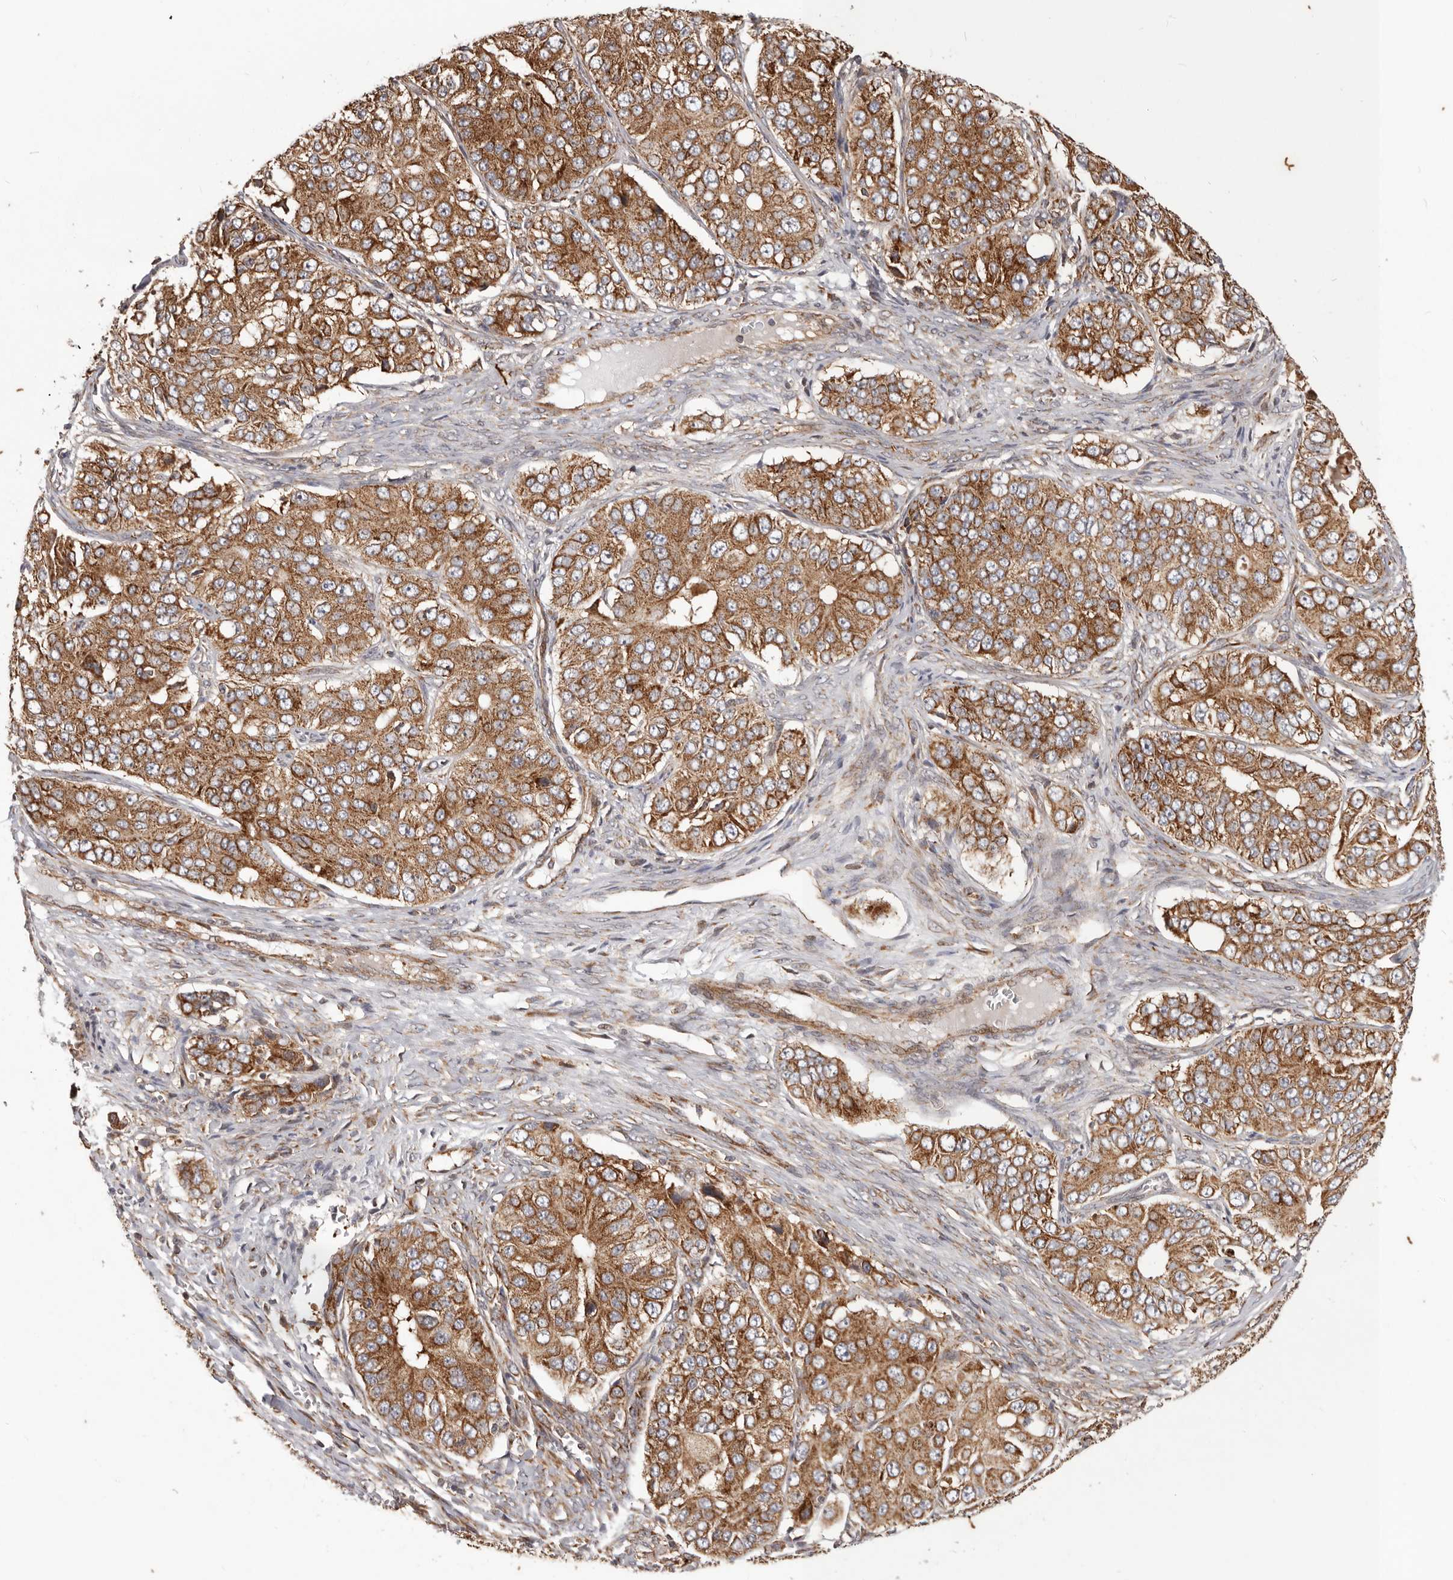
{"staining": {"intensity": "moderate", "quantity": ">75%", "location": "cytoplasmic/membranous"}, "tissue": "ovarian cancer", "cell_type": "Tumor cells", "image_type": "cancer", "snomed": [{"axis": "morphology", "description": "Carcinoma, endometroid"}, {"axis": "topography", "description": "Ovary"}], "caption": "Protein staining by immunohistochemistry displays moderate cytoplasmic/membranous positivity in approximately >75% of tumor cells in ovarian cancer.", "gene": "MRPS10", "patient": {"sex": "female", "age": 51}}